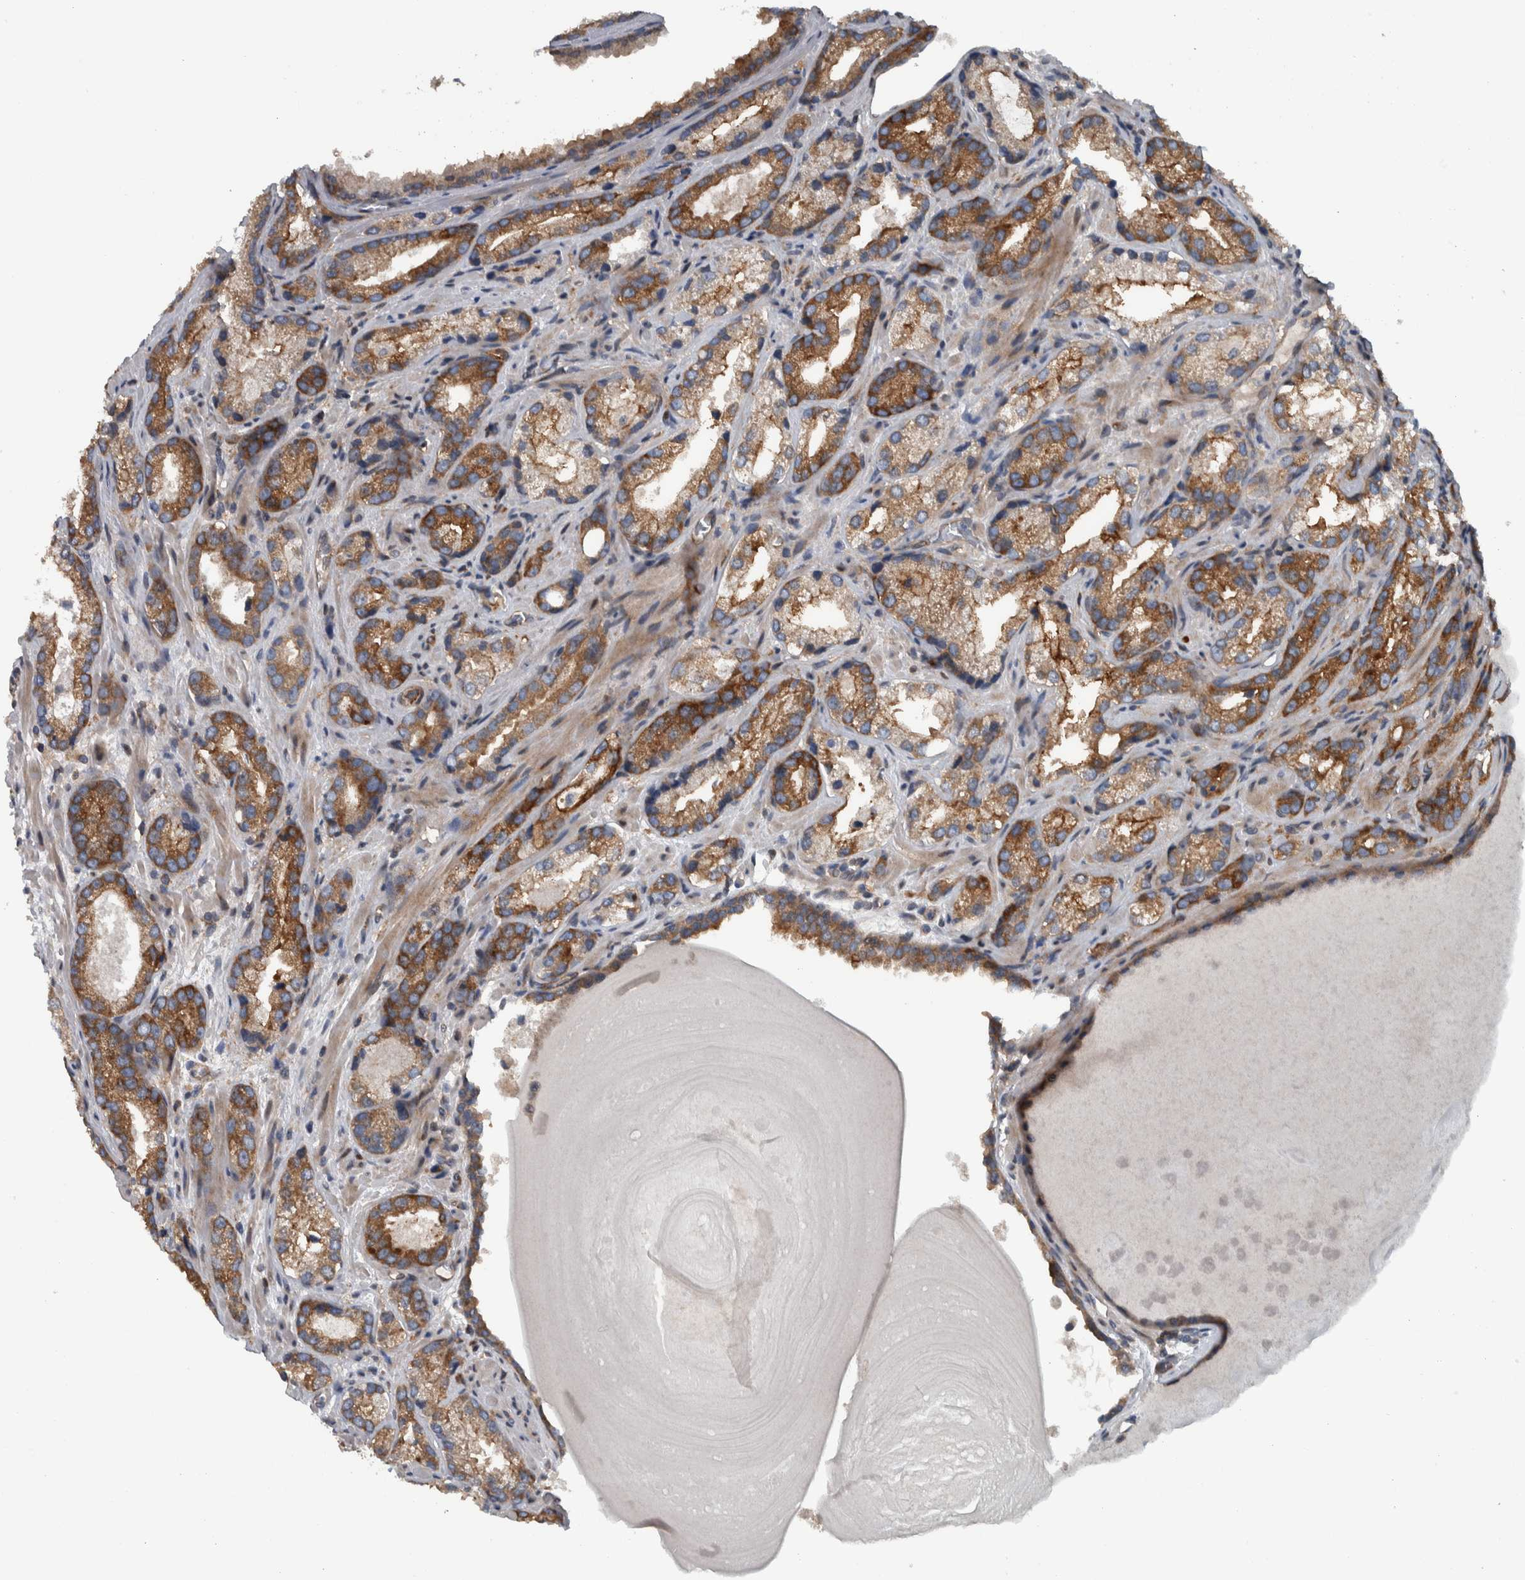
{"staining": {"intensity": "moderate", "quantity": ">75%", "location": "cytoplasmic/membranous"}, "tissue": "prostate cancer", "cell_type": "Tumor cells", "image_type": "cancer", "snomed": [{"axis": "morphology", "description": "Adenocarcinoma, High grade"}, {"axis": "topography", "description": "Prostate"}], "caption": "Protein analysis of prostate cancer (adenocarcinoma (high-grade)) tissue demonstrates moderate cytoplasmic/membranous expression in approximately >75% of tumor cells.", "gene": "BAIAP2L1", "patient": {"sex": "male", "age": 63}}